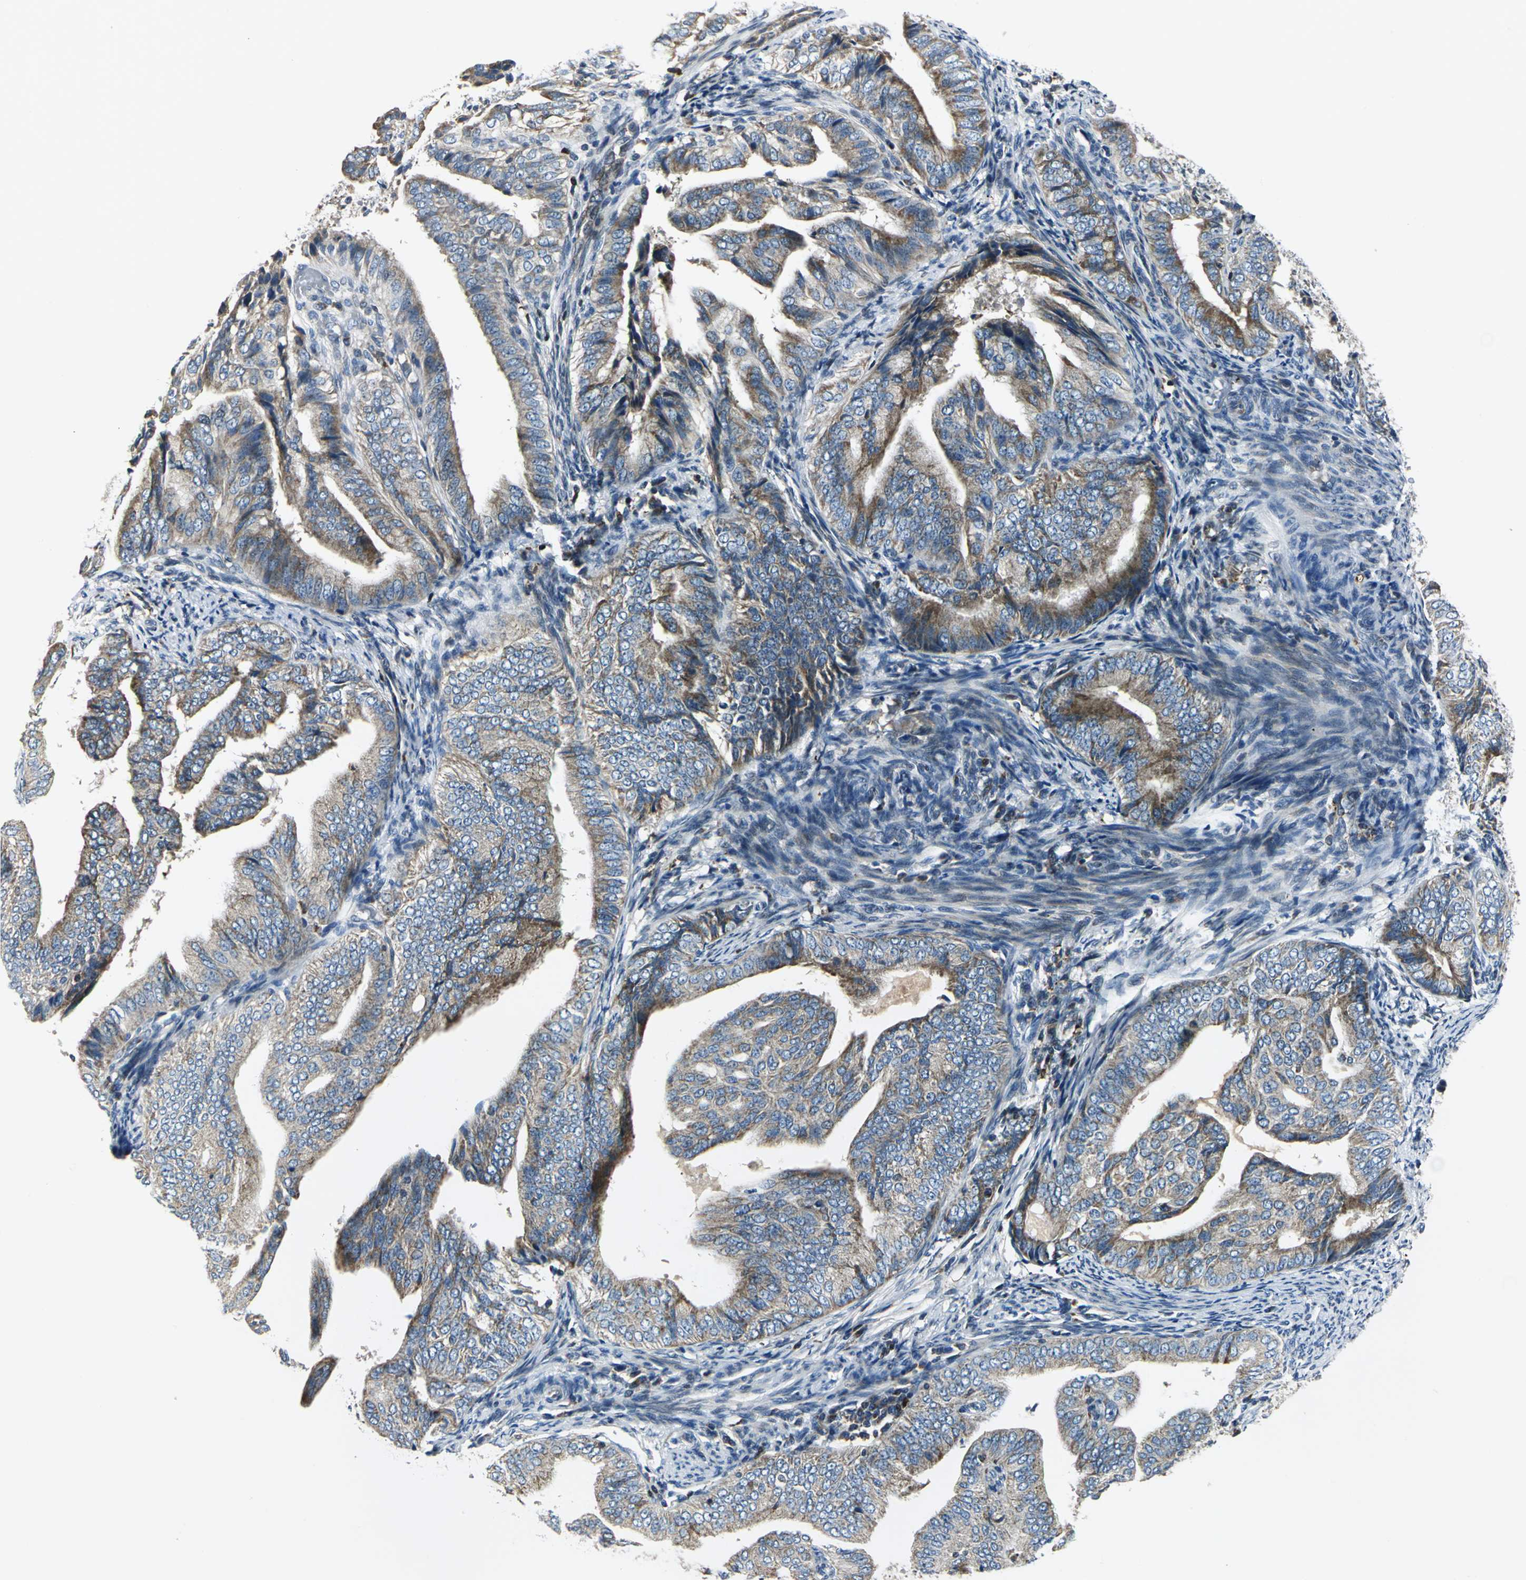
{"staining": {"intensity": "weak", "quantity": ">75%", "location": "cytoplasmic/membranous"}, "tissue": "endometrial cancer", "cell_type": "Tumor cells", "image_type": "cancer", "snomed": [{"axis": "morphology", "description": "Adenocarcinoma, NOS"}, {"axis": "topography", "description": "Endometrium"}], "caption": "Immunohistochemistry of endometrial cancer shows low levels of weak cytoplasmic/membranous positivity in approximately >75% of tumor cells. The protein is shown in brown color, while the nuclei are stained blue.", "gene": "USP40", "patient": {"sex": "female", "age": 58}}